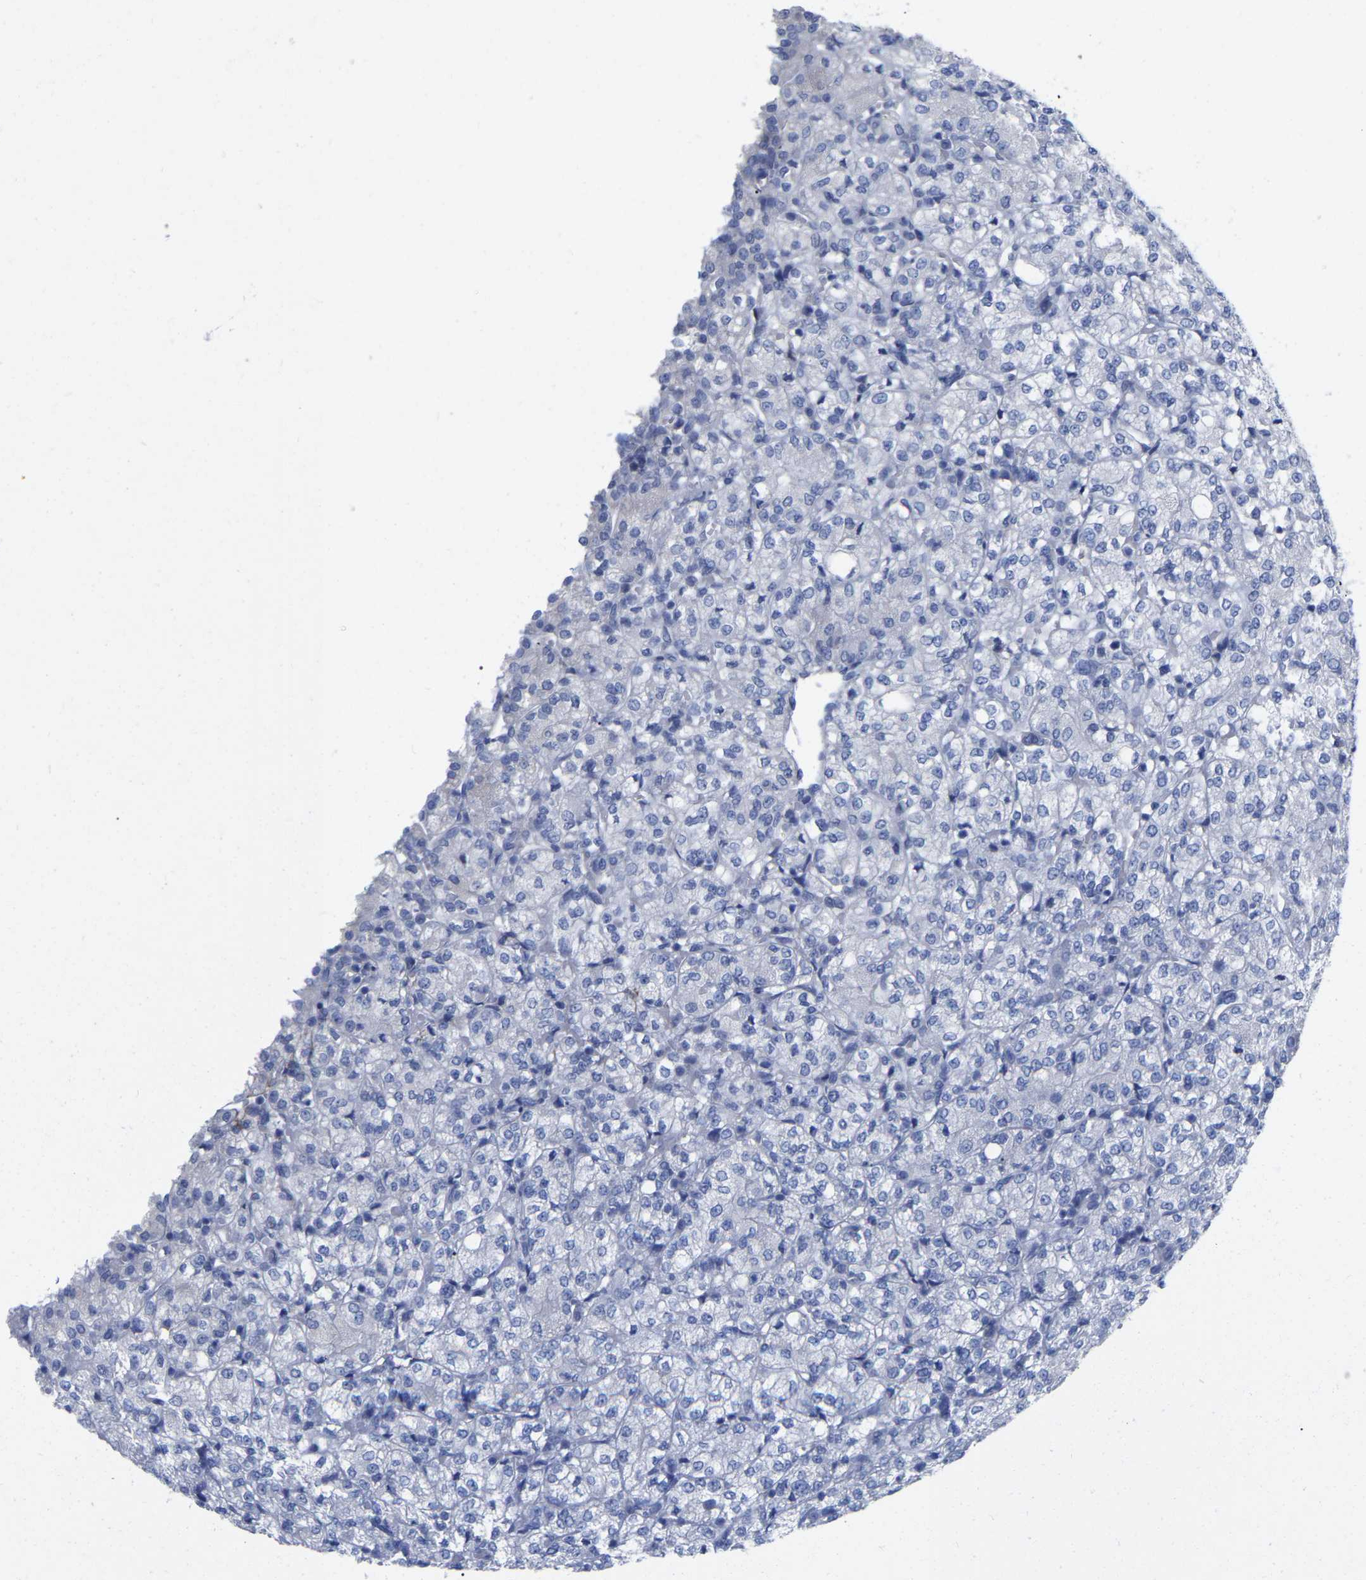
{"staining": {"intensity": "negative", "quantity": "none", "location": "none"}, "tissue": "renal cancer", "cell_type": "Tumor cells", "image_type": "cancer", "snomed": [{"axis": "morphology", "description": "Adenocarcinoma, NOS"}, {"axis": "topography", "description": "Kidney"}], "caption": "Immunohistochemical staining of human adenocarcinoma (renal) reveals no significant staining in tumor cells. Brightfield microscopy of immunohistochemistry (IHC) stained with DAB (3,3'-diaminobenzidine) (brown) and hematoxylin (blue), captured at high magnification.", "gene": "HAPLN1", "patient": {"sex": "male", "age": 77}}